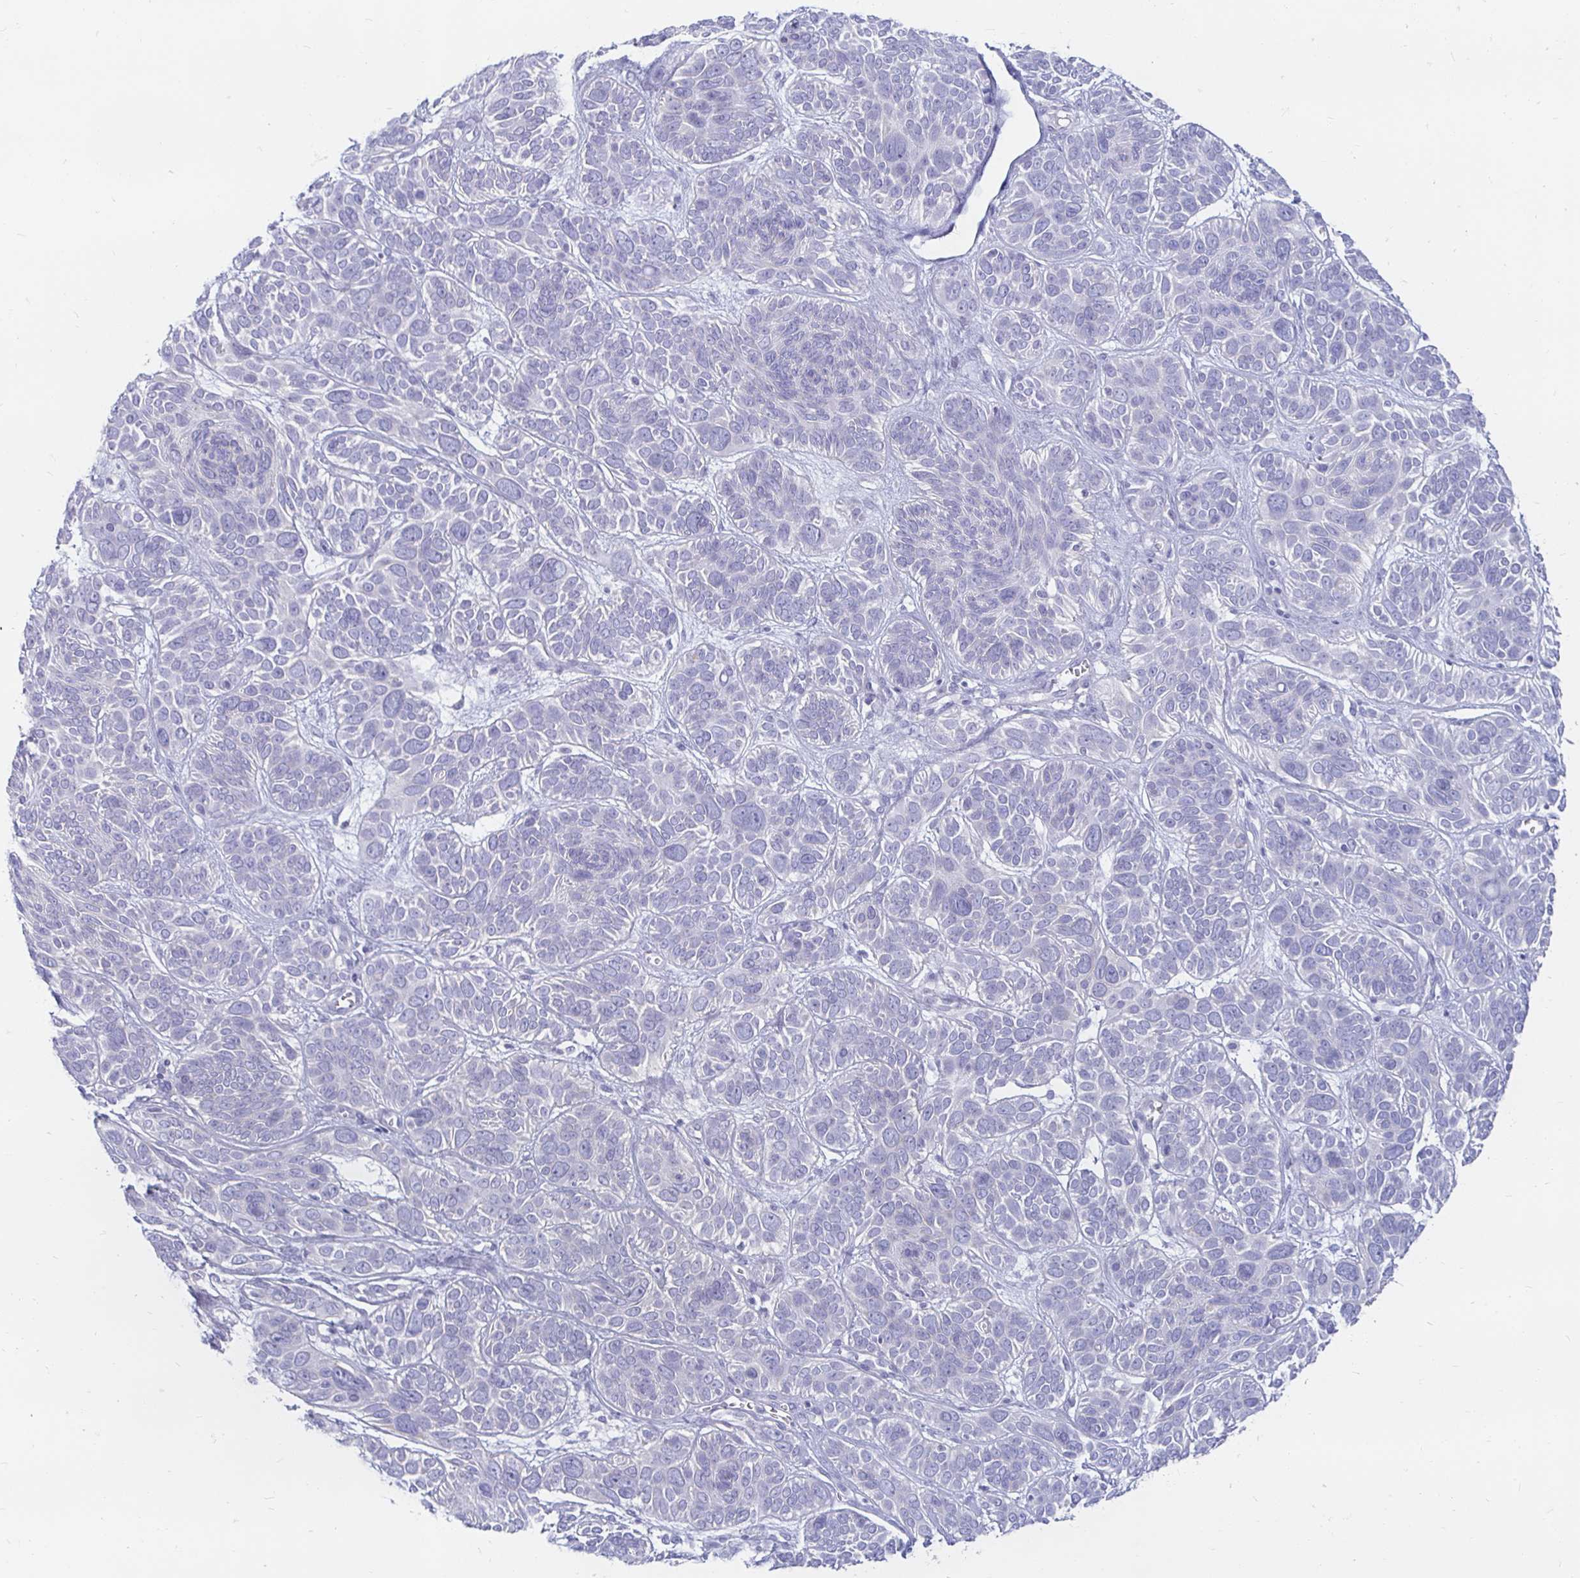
{"staining": {"intensity": "negative", "quantity": "none", "location": "none"}, "tissue": "skin cancer", "cell_type": "Tumor cells", "image_type": "cancer", "snomed": [{"axis": "morphology", "description": "Basal cell carcinoma"}, {"axis": "topography", "description": "Skin"}, {"axis": "topography", "description": "Skin of face"}], "caption": "This is a image of IHC staining of skin cancer, which shows no positivity in tumor cells.", "gene": "PEG10", "patient": {"sex": "male", "age": 73}}